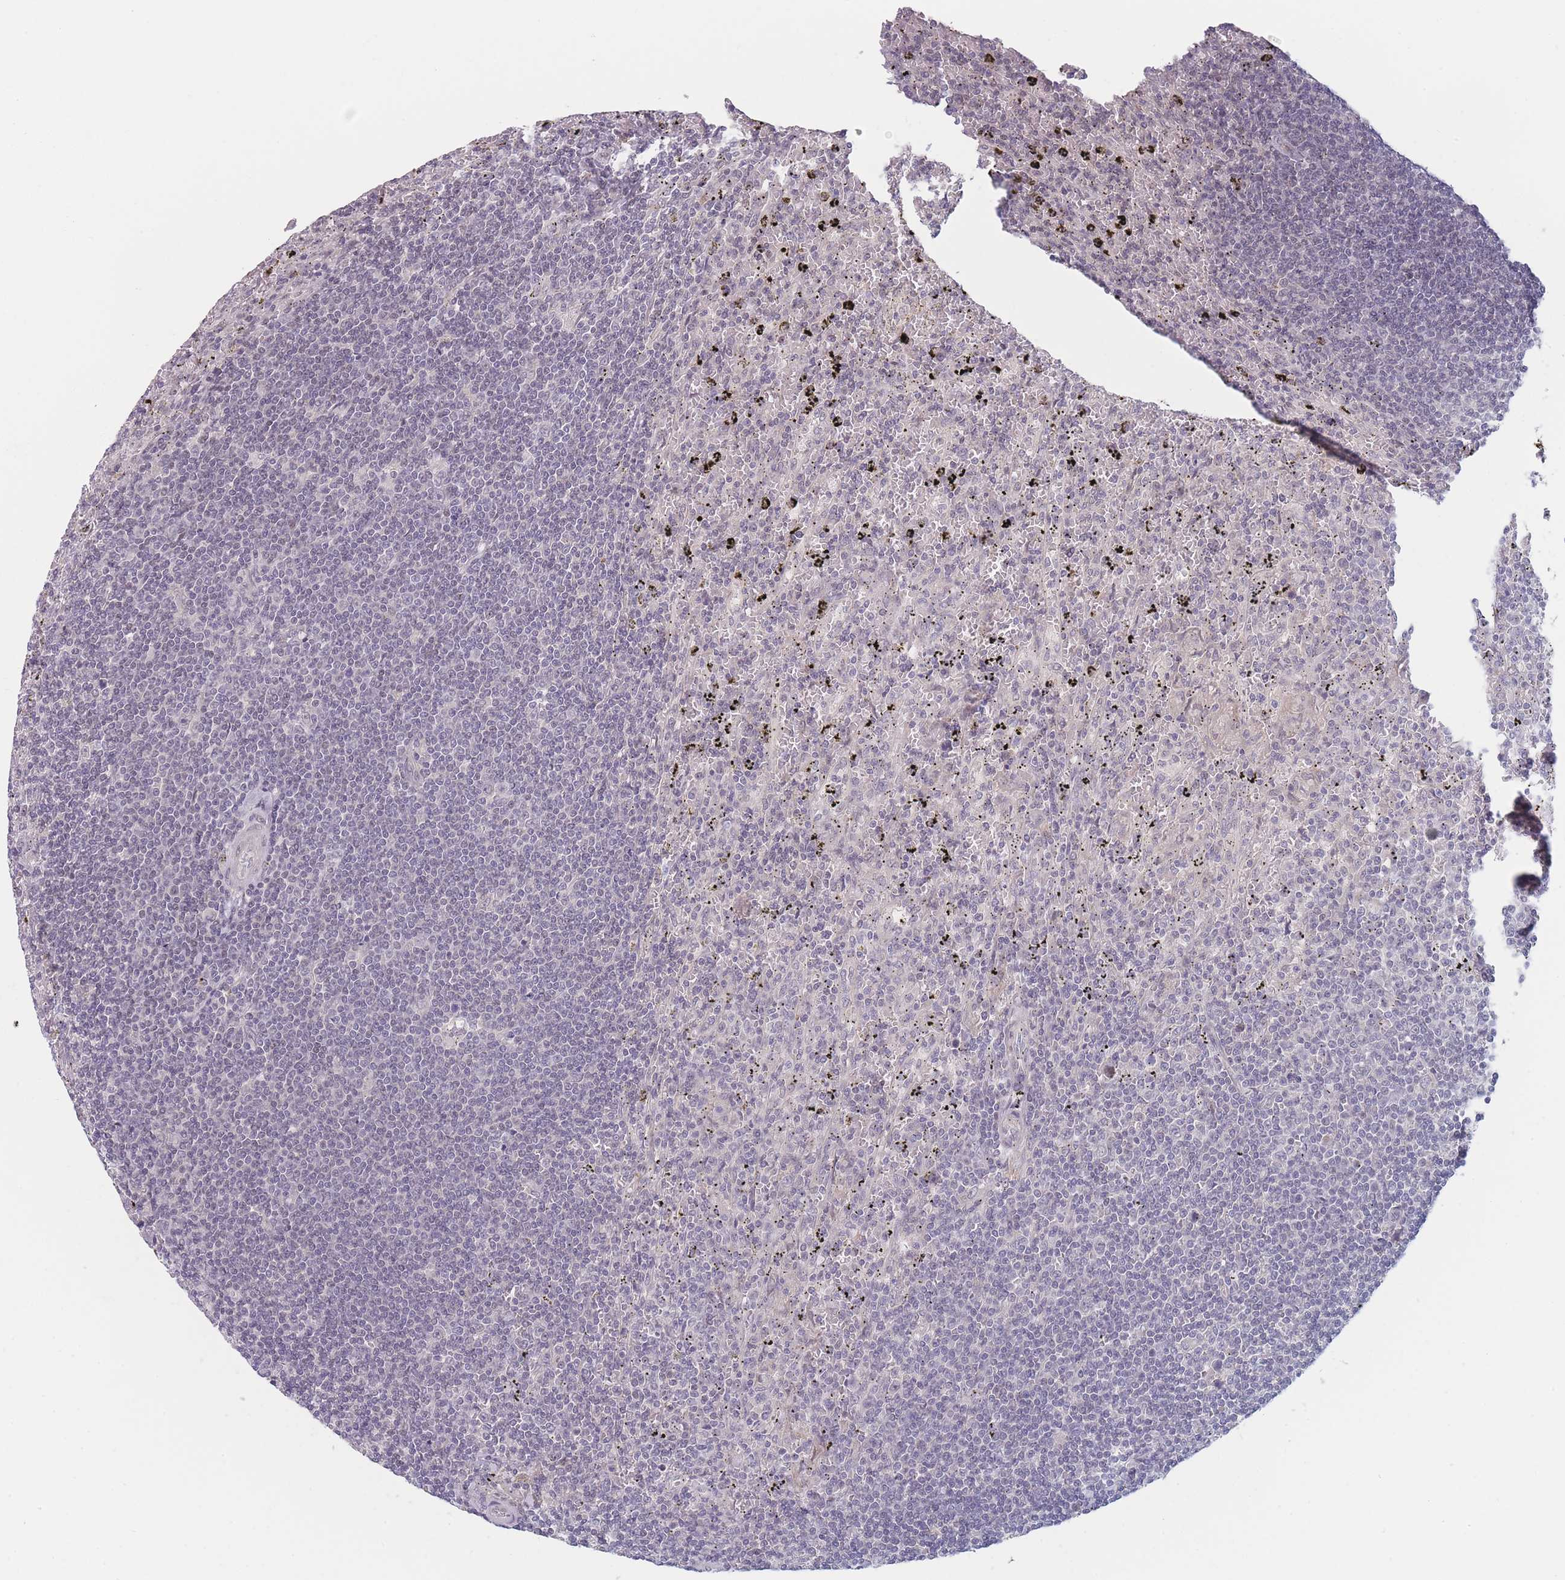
{"staining": {"intensity": "negative", "quantity": "none", "location": "none"}, "tissue": "lymphoma", "cell_type": "Tumor cells", "image_type": "cancer", "snomed": [{"axis": "morphology", "description": "Malignant lymphoma, non-Hodgkin's type, Low grade"}, {"axis": "topography", "description": "Spleen"}], "caption": "Human malignant lymphoma, non-Hodgkin's type (low-grade) stained for a protein using IHC exhibits no staining in tumor cells.", "gene": "ANKRD10", "patient": {"sex": "male", "age": 76}}